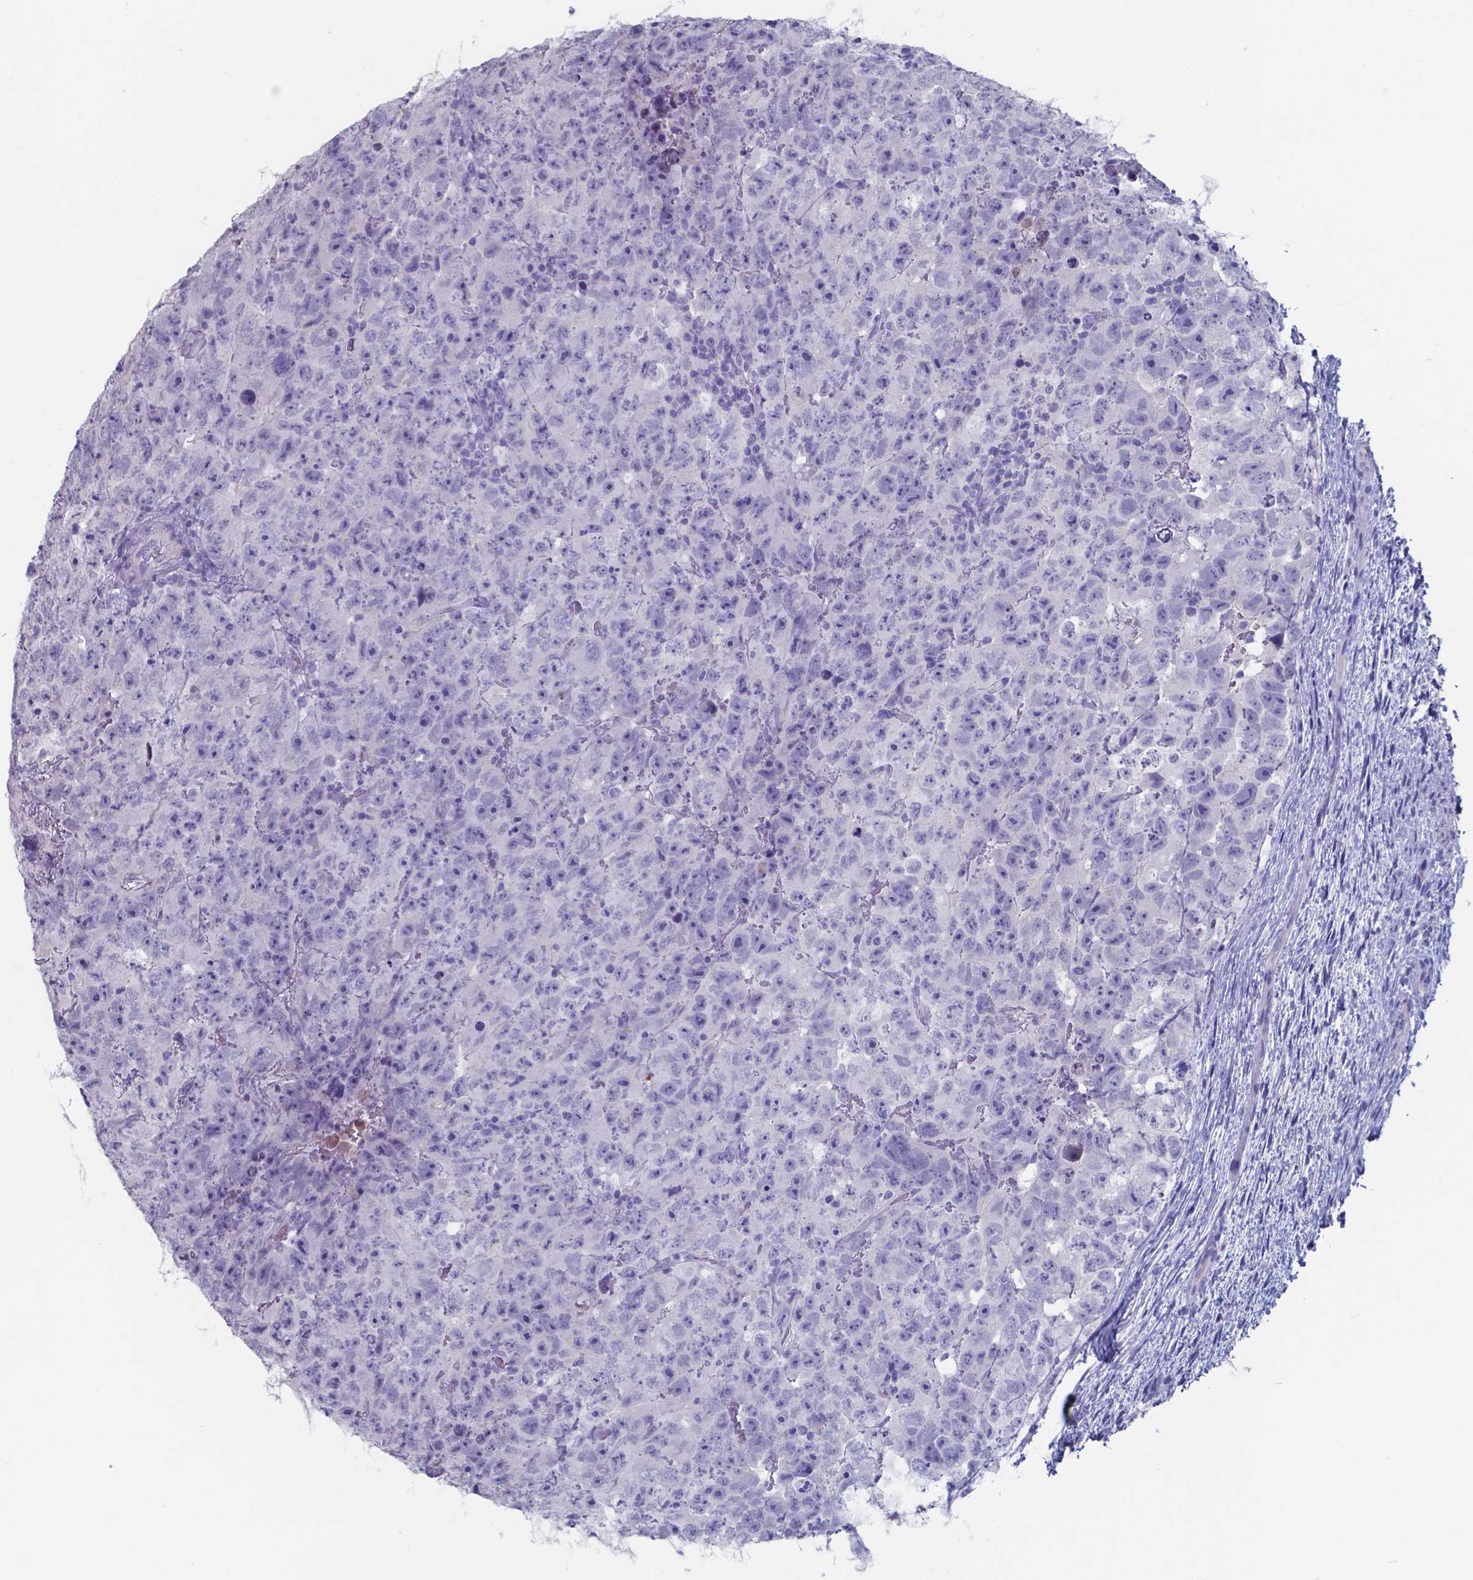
{"staining": {"intensity": "negative", "quantity": "none", "location": "none"}, "tissue": "testis cancer", "cell_type": "Tumor cells", "image_type": "cancer", "snomed": [{"axis": "morphology", "description": "Carcinoma, Embryonal, NOS"}, {"axis": "topography", "description": "Testis"}], "caption": "Tumor cells show no significant staining in embryonal carcinoma (testis). (Stains: DAB (3,3'-diaminobenzidine) immunohistochemistry with hematoxylin counter stain, Microscopy: brightfield microscopy at high magnification).", "gene": "TTR", "patient": {"sex": "male", "age": 24}}